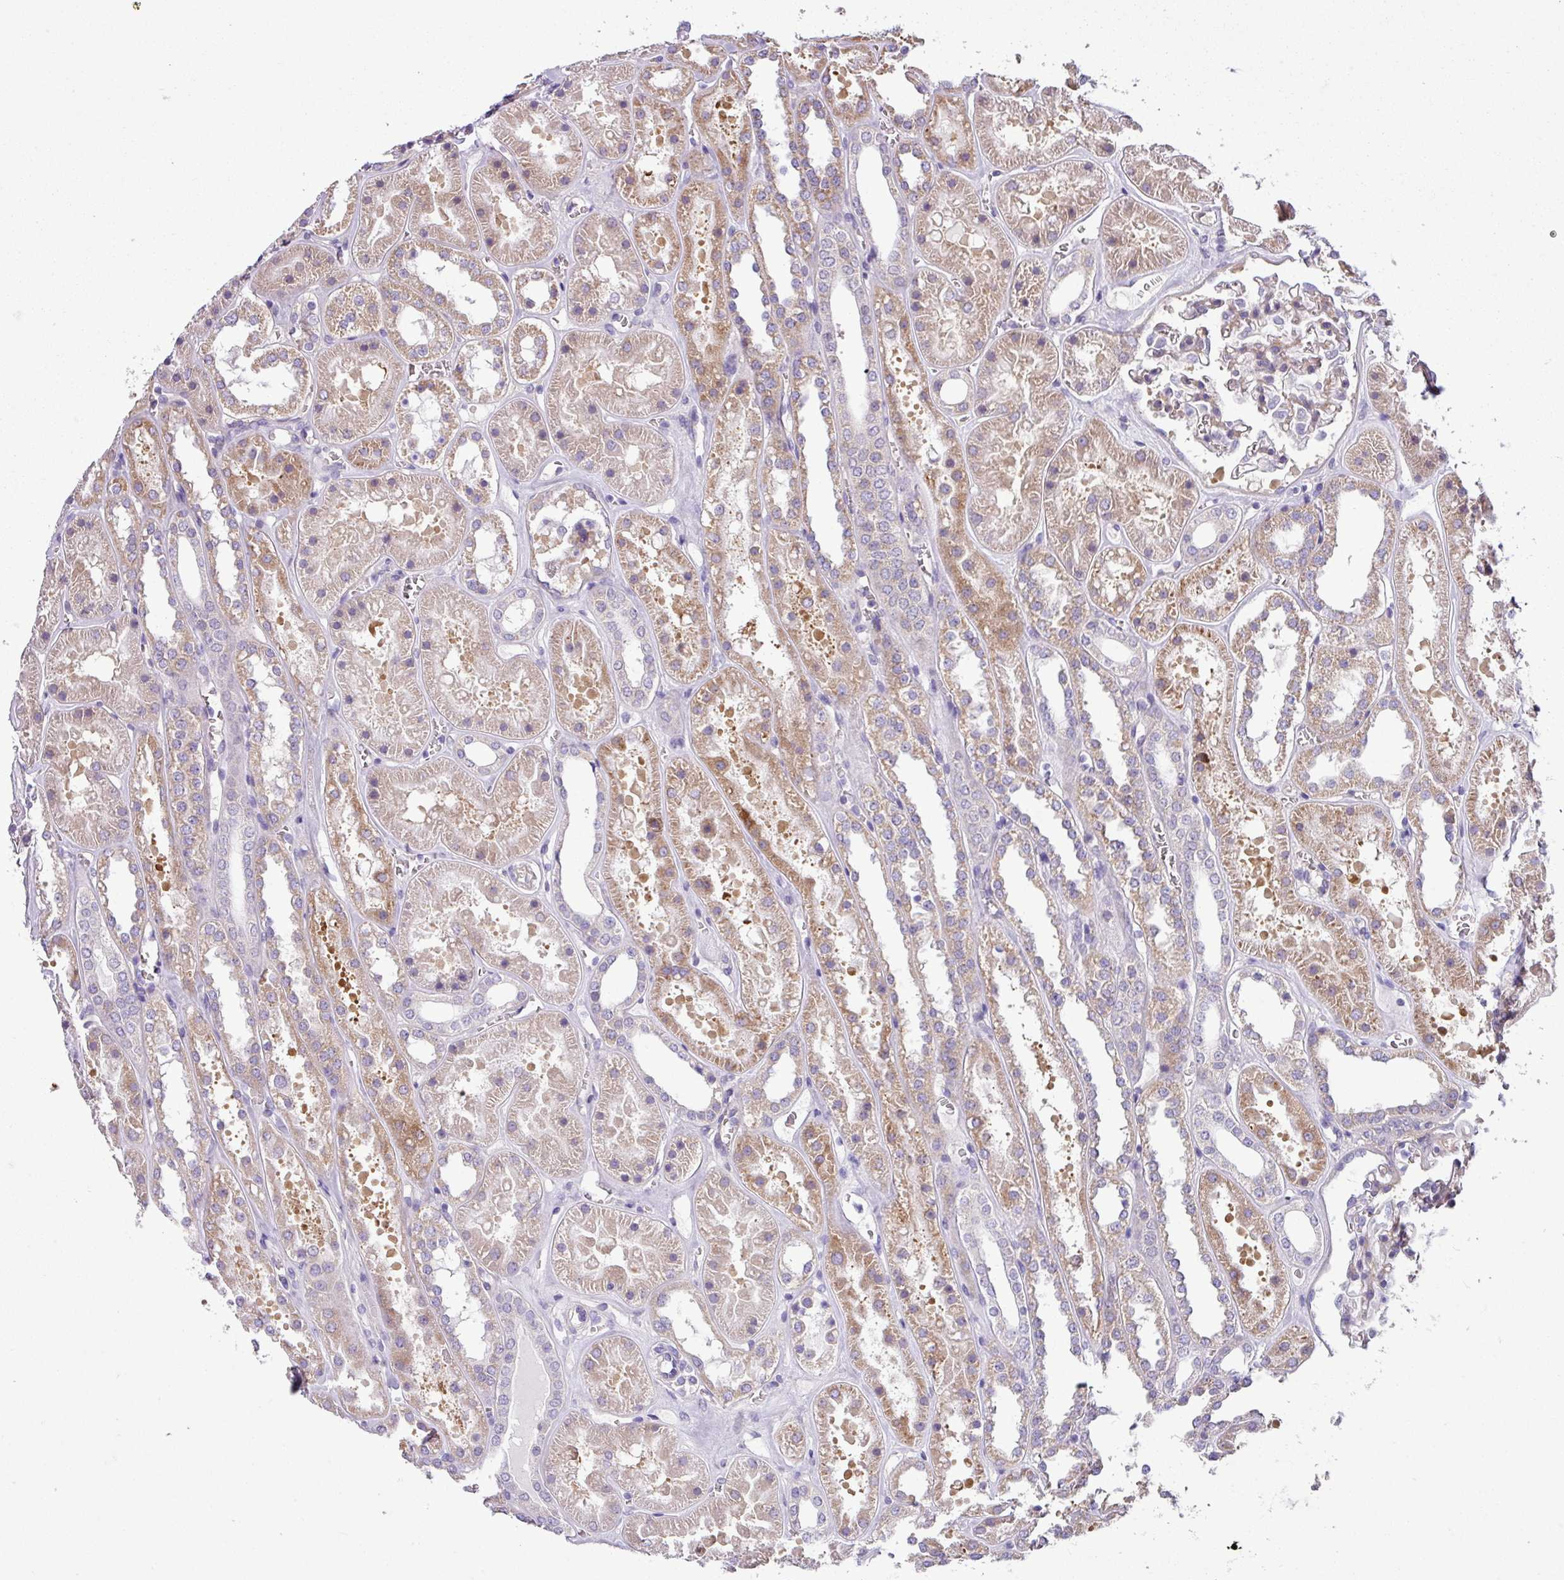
{"staining": {"intensity": "weak", "quantity": "<25%", "location": "cytoplasmic/membranous"}, "tissue": "kidney", "cell_type": "Cells in glomeruli", "image_type": "normal", "snomed": [{"axis": "morphology", "description": "Normal tissue, NOS"}, {"axis": "topography", "description": "Kidney"}], "caption": "IHC photomicrograph of normal kidney stained for a protein (brown), which reveals no staining in cells in glomeruli. Nuclei are stained in blue.", "gene": "SLC23A2", "patient": {"sex": "female", "age": 41}}